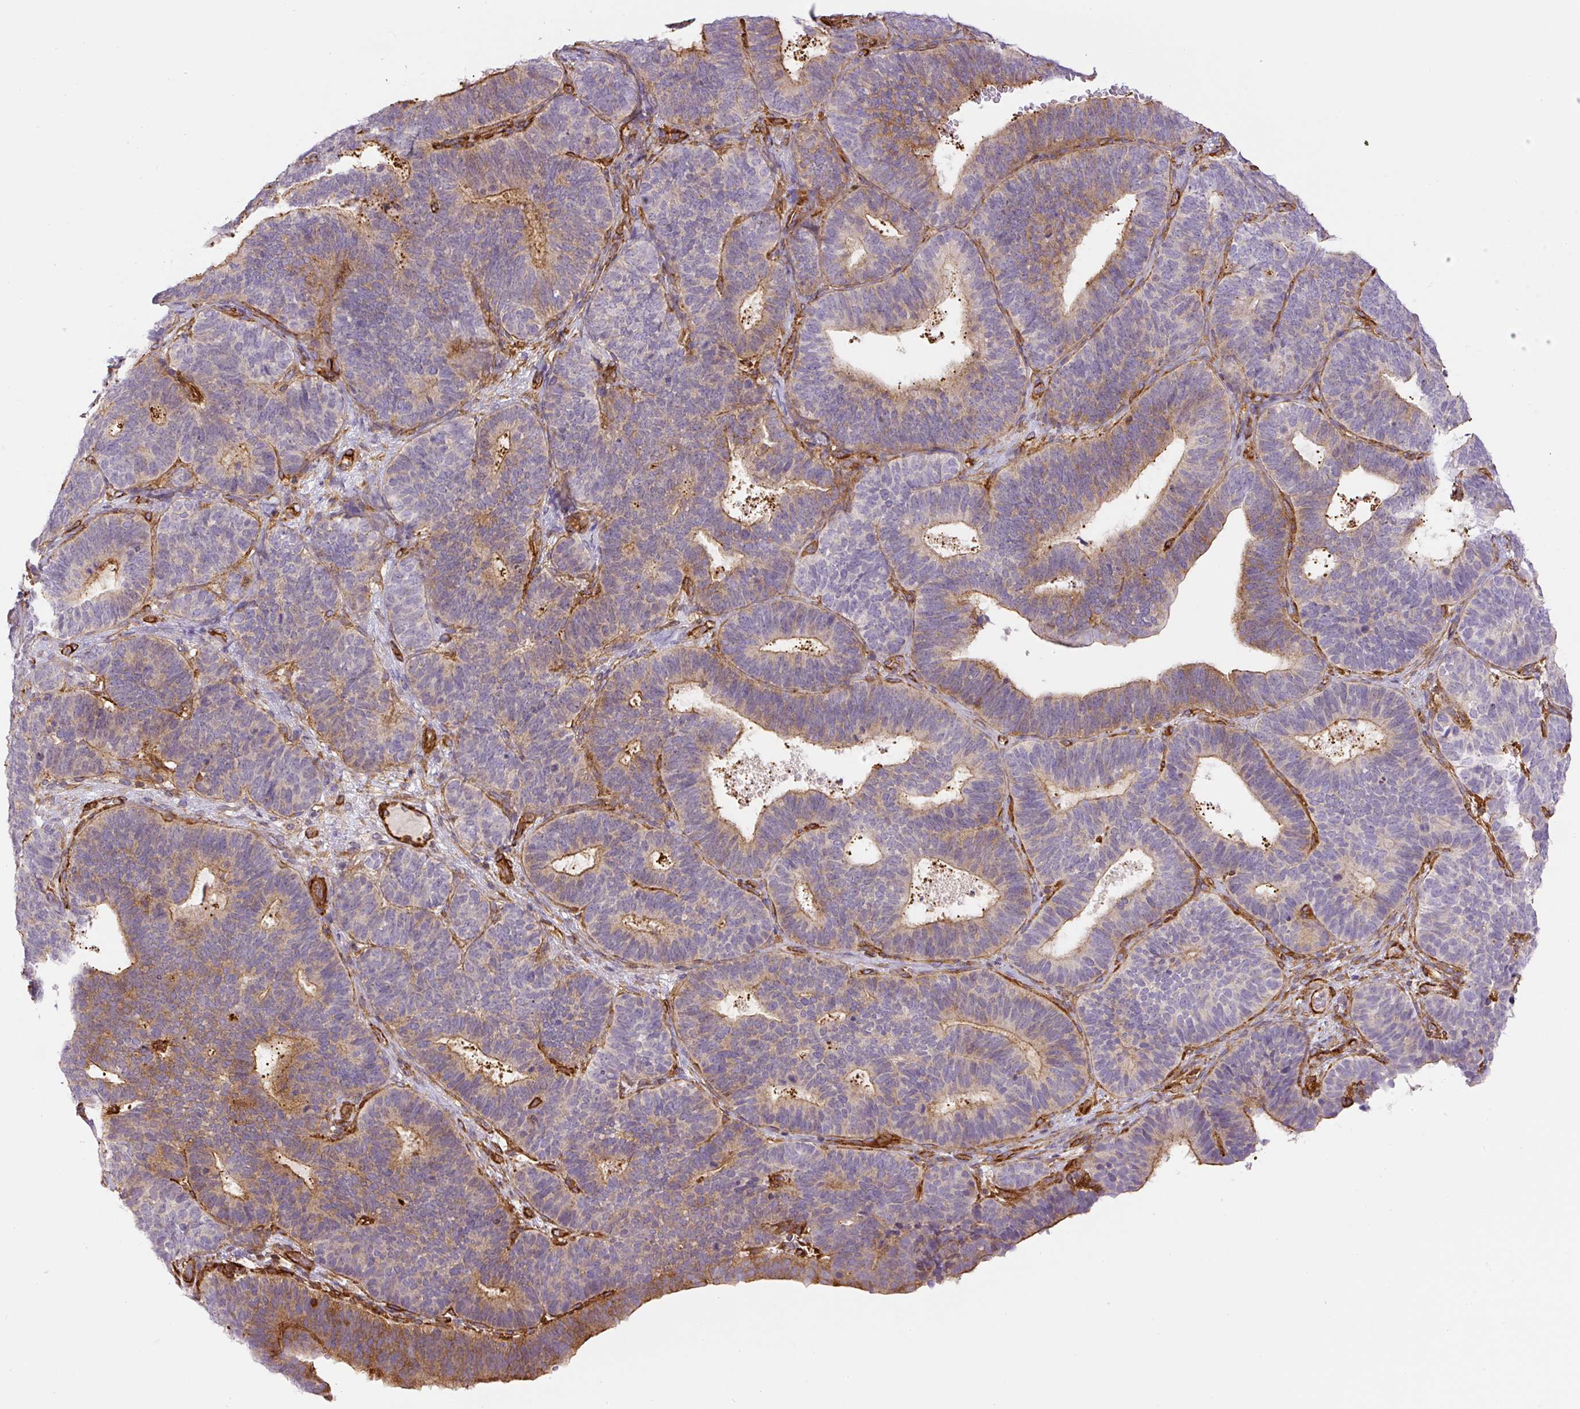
{"staining": {"intensity": "moderate", "quantity": "25%-75%", "location": "cytoplasmic/membranous"}, "tissue": "endometrial cancer", "cell_type": "Tumor cells", "image_type": "cancer", "snomed": [{"axis": "morphology", "description": "Adenocarcinoma, NOS"}, {"axis": "topography", "description": "Endometrium"}], "caption": "Human adenocarcinoma (endometrial) stained with a brown dye exhibits moderate cytoplasmic/membranous positive expression in about 25%-75% of tumor cells.", "gene": "MYL12A", "patient": {"sex": "female", "age": 70}}